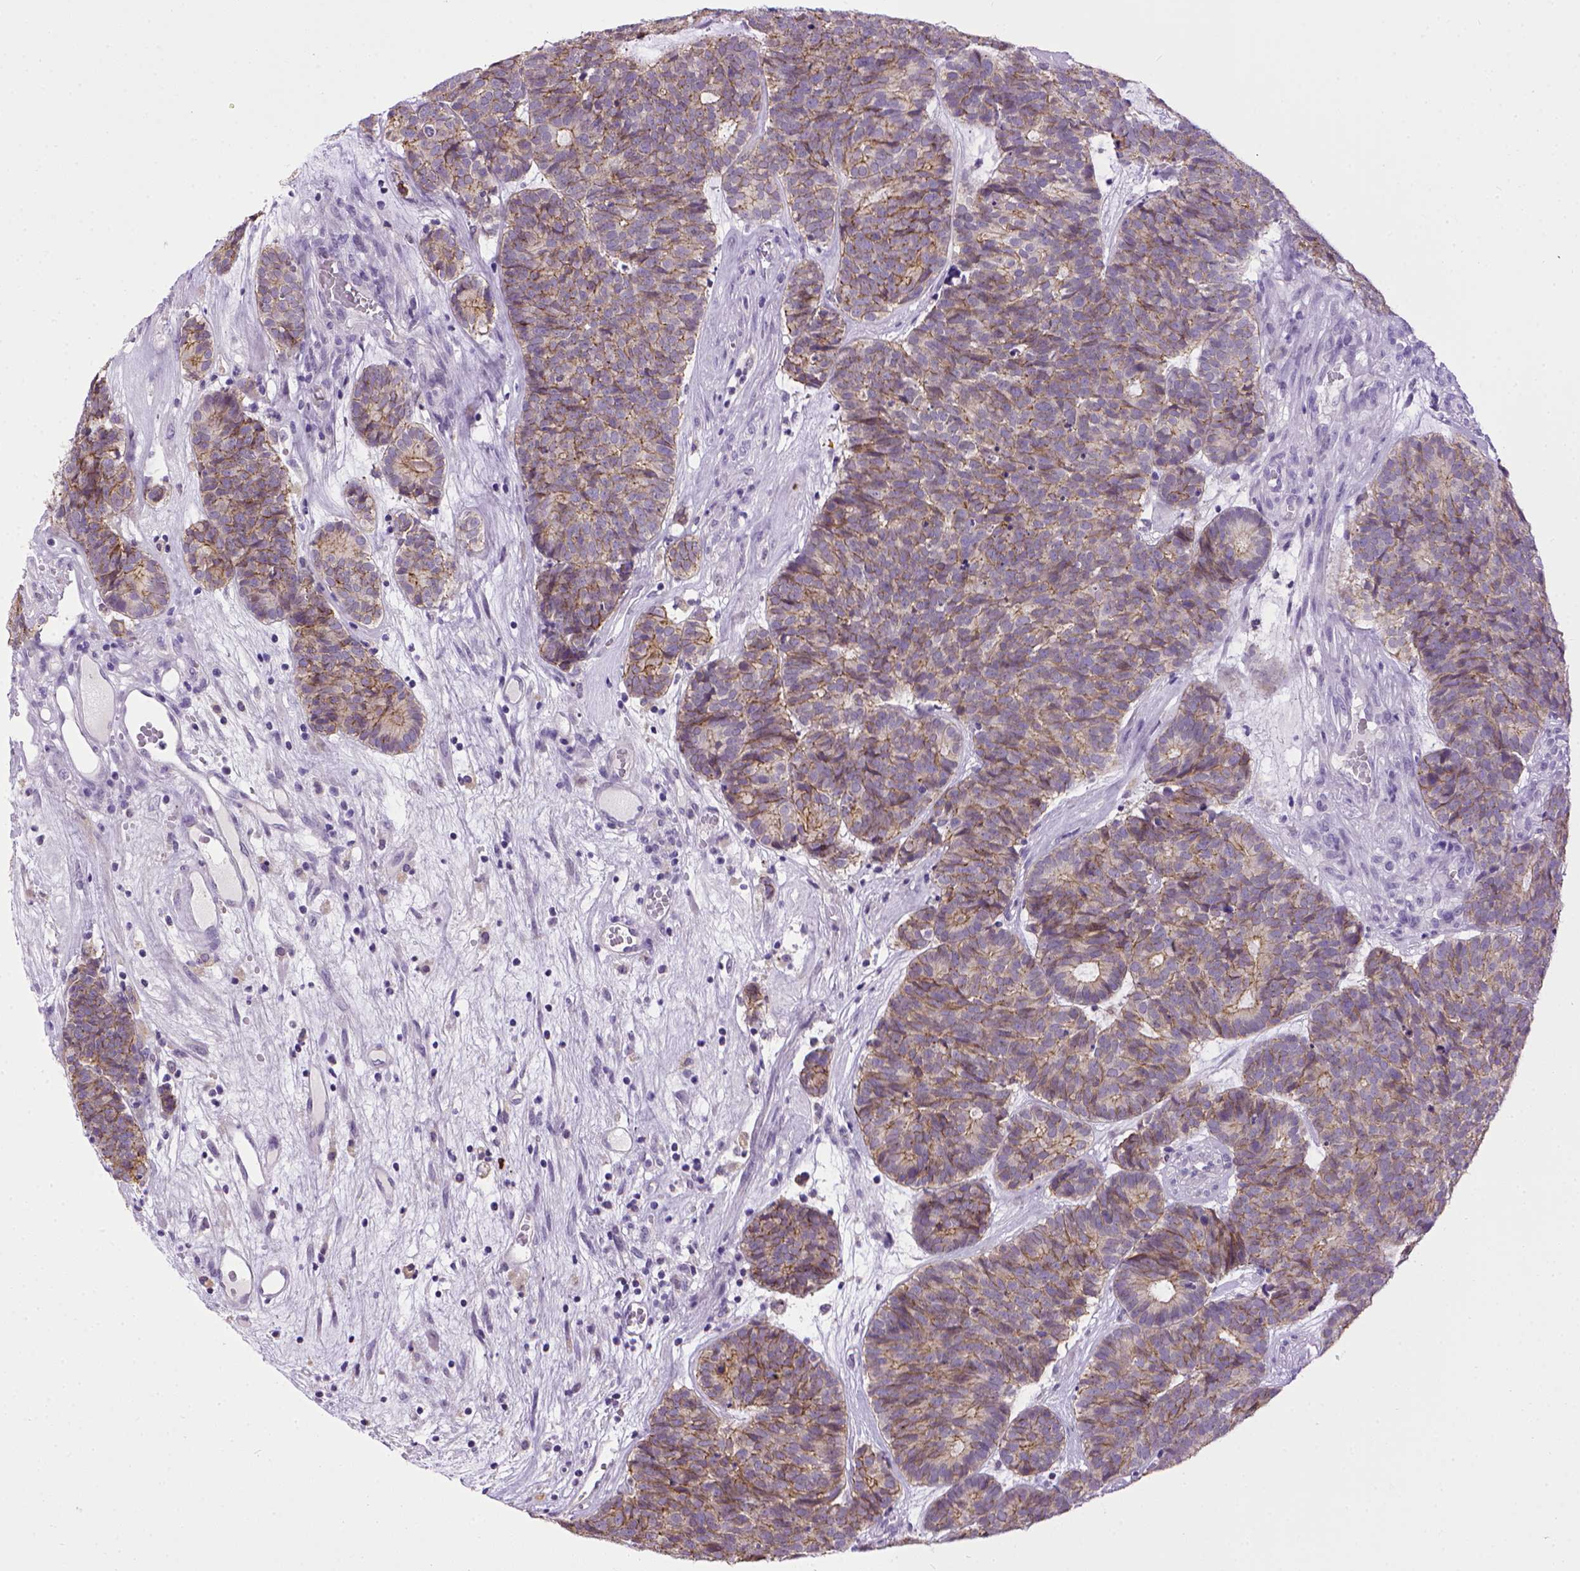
{"staining": {"intensity": "moderate", "quantity": "25%-75%", "location": "cytoplasmic/membranous"}, "tissue": "head and neck cancer", "cell_type": "Tumor cells", "image_type": "cancer", "snomed": [{"axis": "morphology", "description": "Adenocarcinoma, NOS"}, {"axis": "topography", "description": "Head-Neck"}], "caption": "Head and neck cancer (adenocarcinoma) stained with a brown dye shows moderate cytoplasmic/membranous positive staining in approximately 25%-75% of tumor cells.", "gene": "CDH1", "patient": {"sex": "female", "age": 81}}